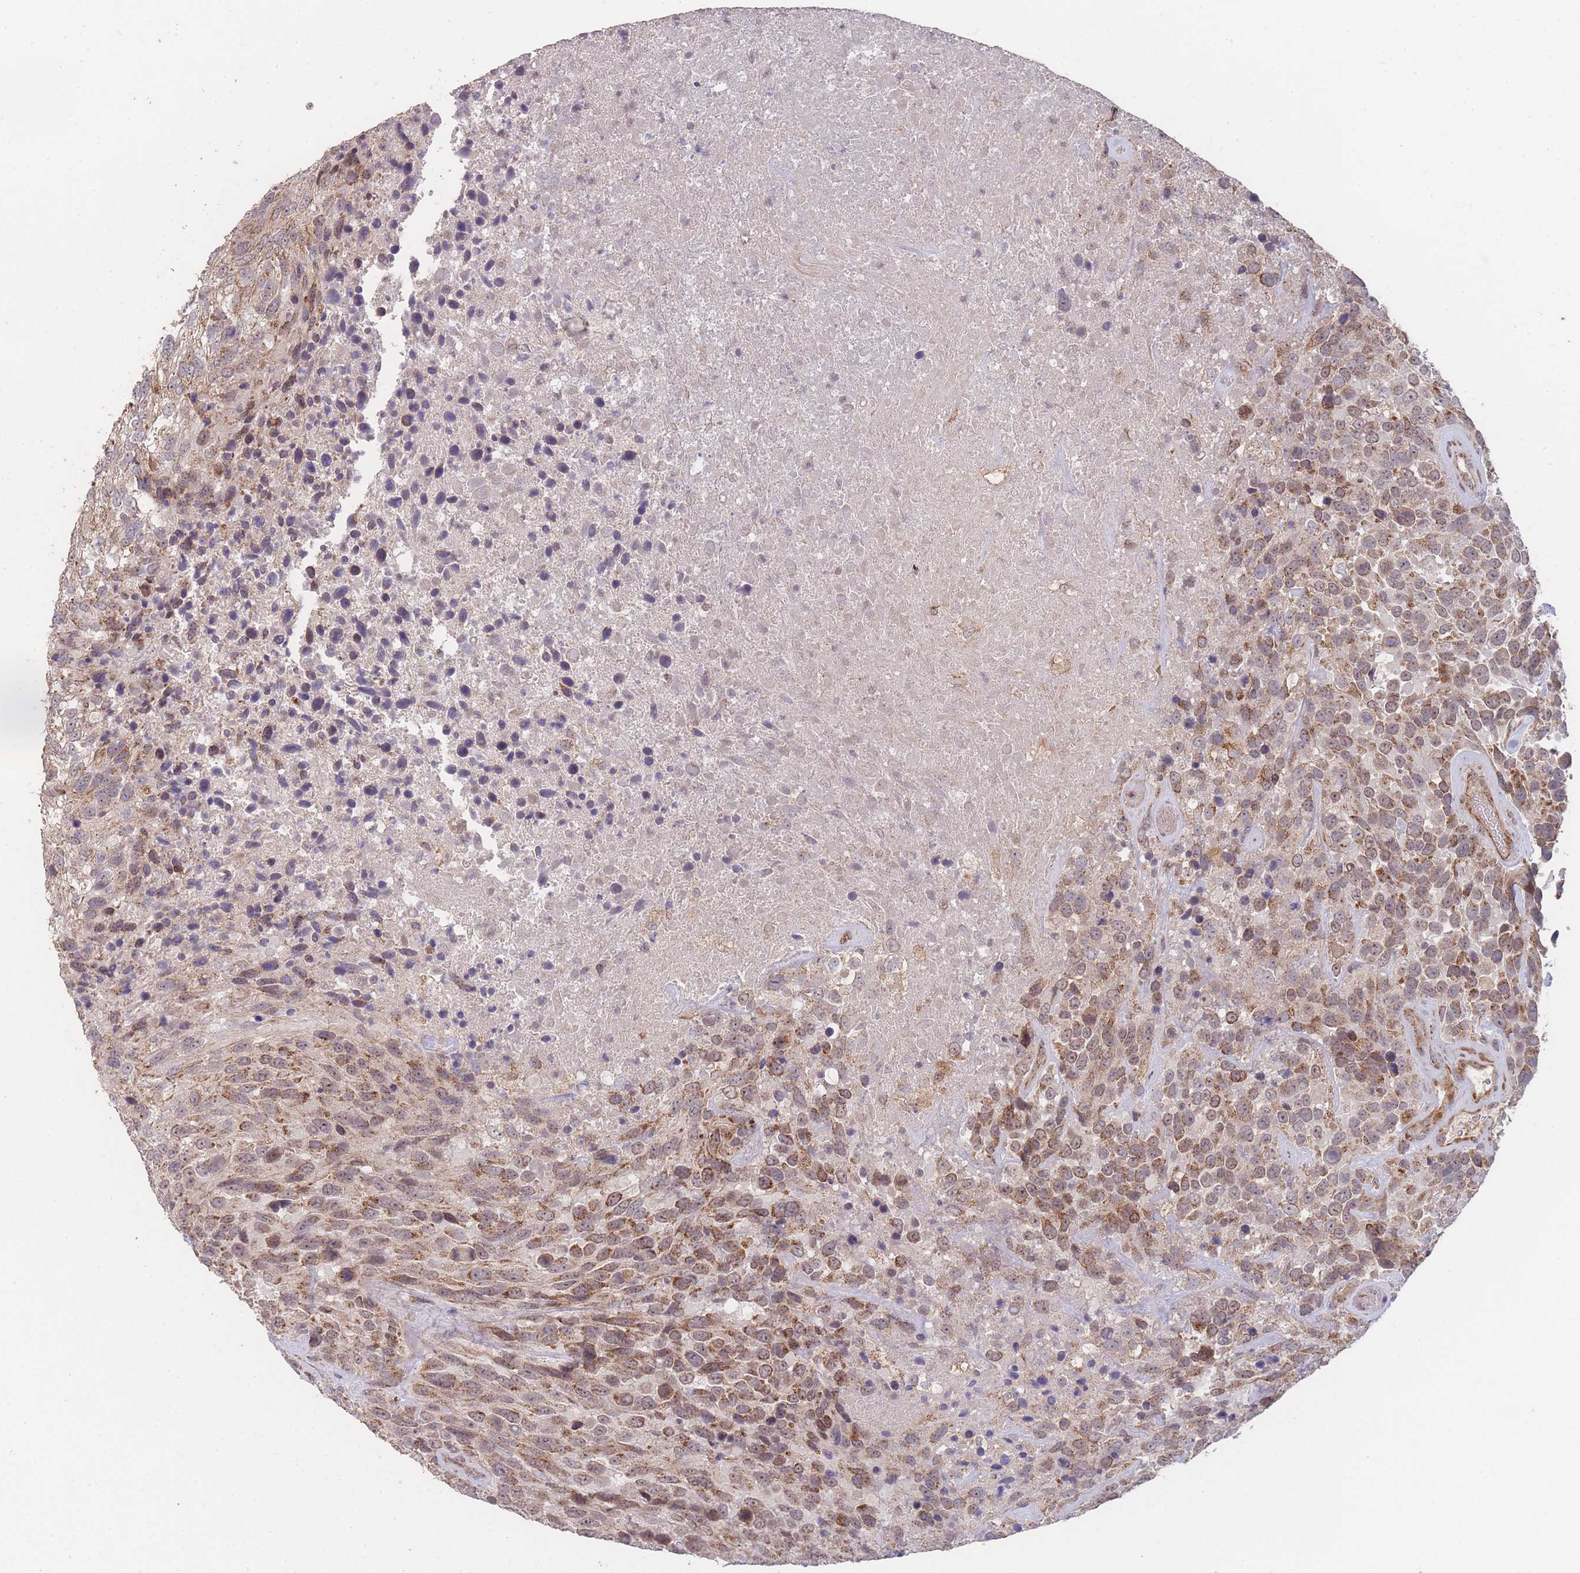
{"staining": {"intensity": "moderate", "quantity": ">75%", "location": "cytoplasmic/membranous,nuclear"}, "tissue": "urothelial cancer", "cell_type": "Tumor cells", "image_type": "cancer", "snomed": [{"axis": "morphology", "description": "Urothelial carcinoma, High grade"}, {"axis": "topography", "description": "Urinary bladder"}], "caption": "Brown immunohistochemical staining in human urothelial cancer reveals moderate cytoplasmic/membranous and nuclear expression in about >75% of tumor cells.", "gene": "PXMP4", "patient": {"sex": "female", "age": 70}}